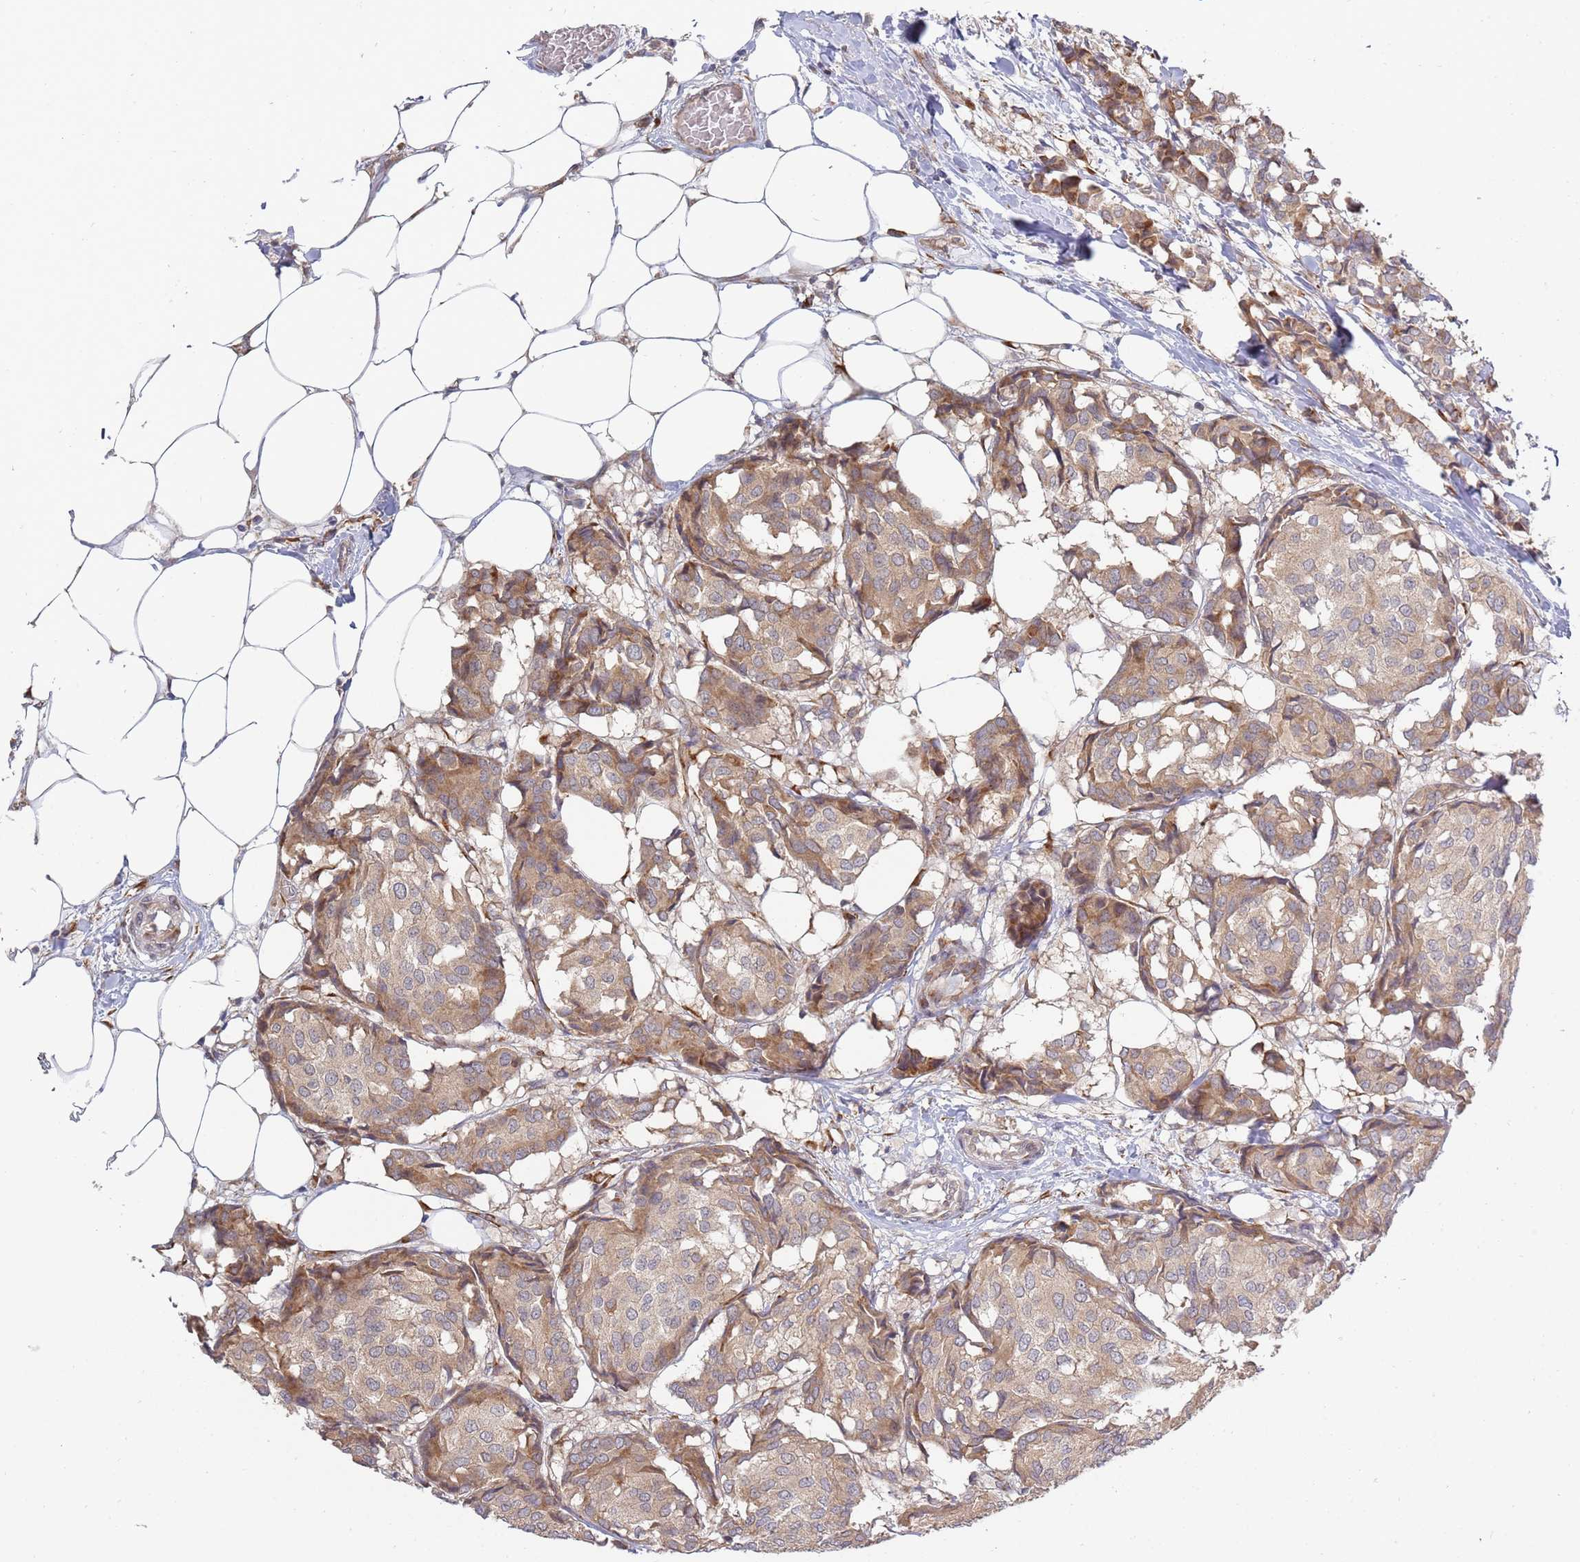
{"staining": {"intensity": "moderate", "quantity": "25%-75%", "location": "cytoplasmic/membranous"}, "tissue": "breast cancer", "cell_type": "Tumor cells", "image_type": "cancer", "snomed": [{"axis": "morphology", "description": "Duct carcinoma"}, {"axis": "topography", "description": "Breast"}], "caption": "There is medium levels of moderate cytoplasmic/membranous expression in tumor cells of breast cancer, as demonstrated by immunohistochemical staining (brown color).", "gene": "VRK2", "patient": {"sex": "female", "age": 75}}